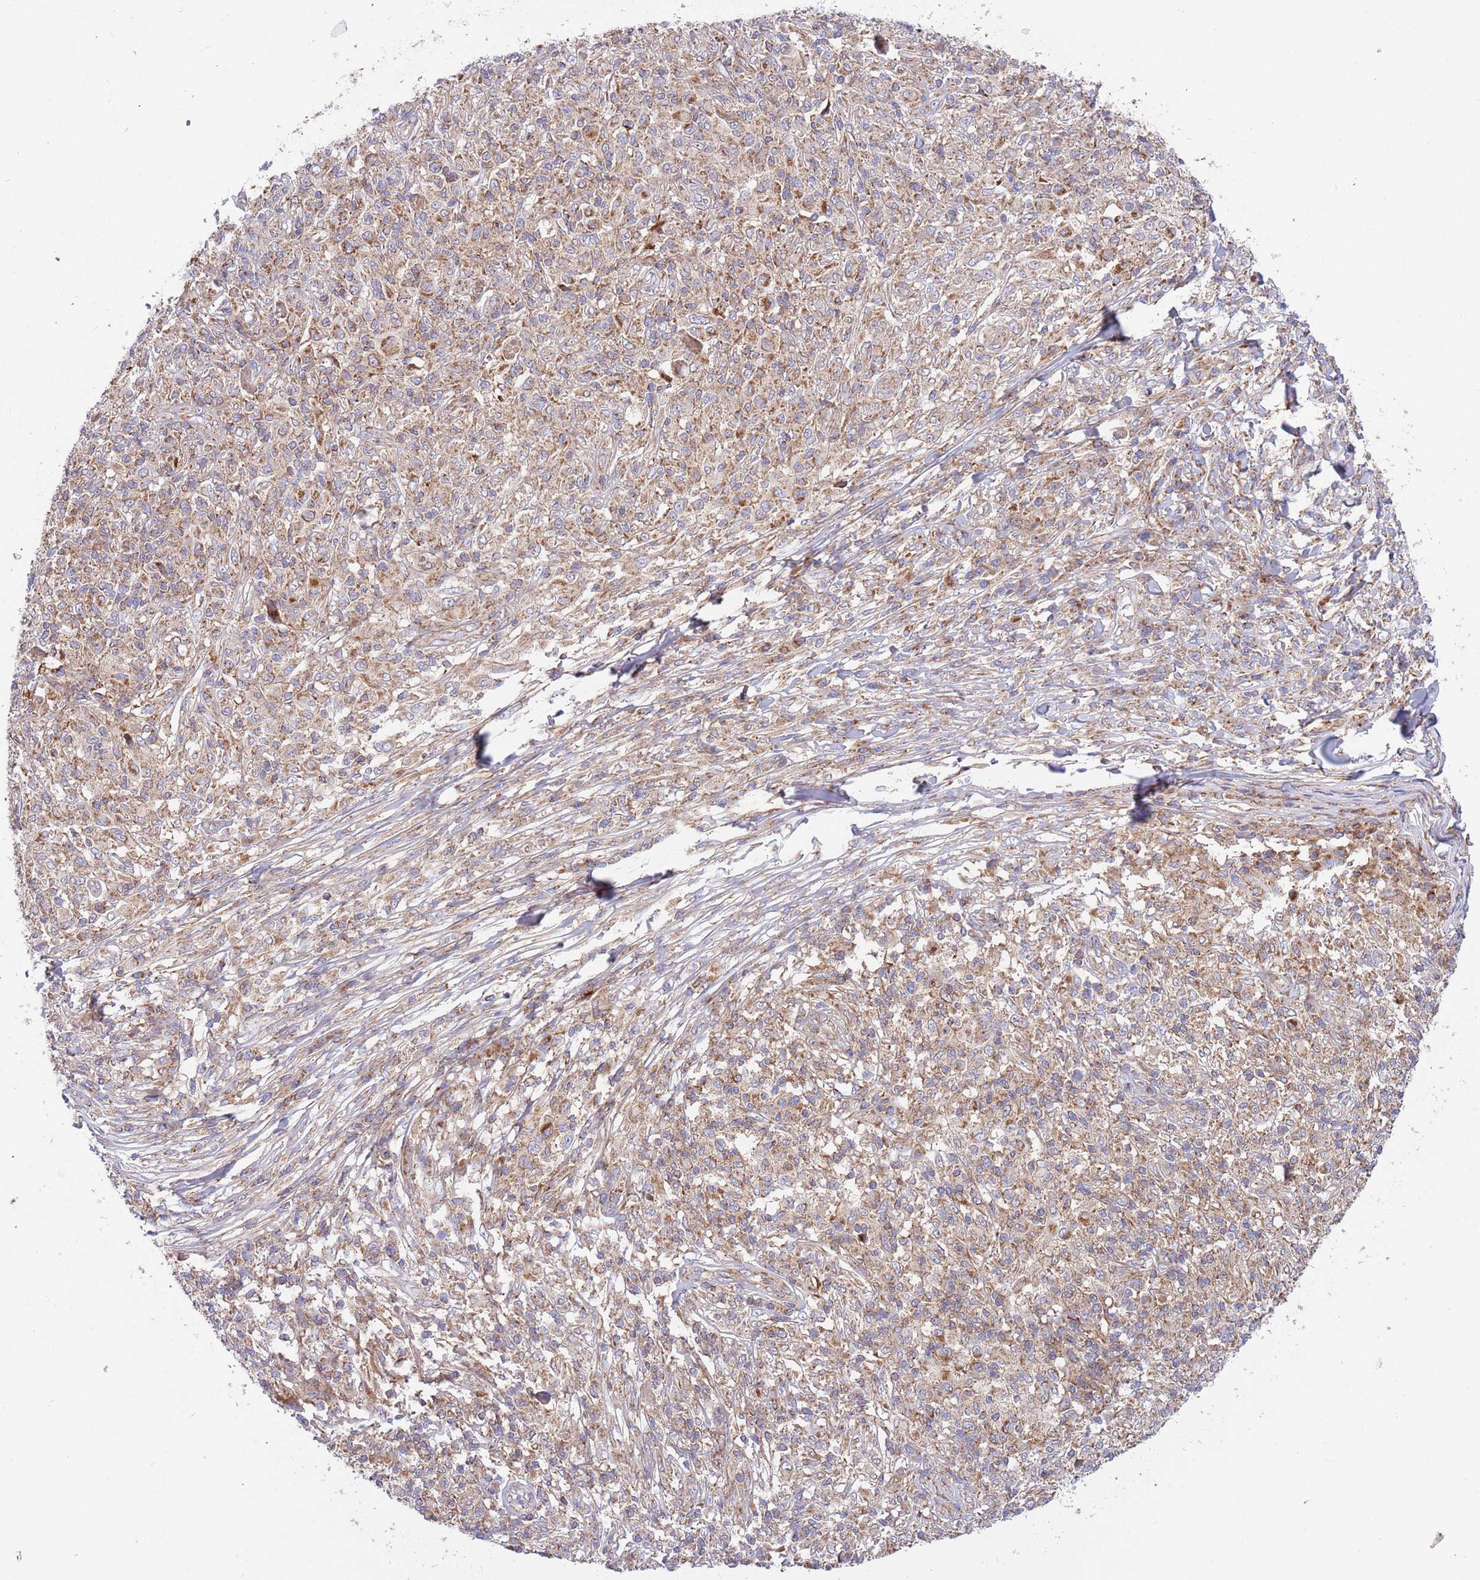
{"staining": {"intensity": "weak", "quantity": ">75%", "location": "cytoplasmic/membranous"}, "tissue": "melanoma", "cell_type": "Tumor cells", "image_type": "cancer", "snomed": [{"axis": "morphology", "description": "Malignant melanoma, NOS"}, {"axis": "topography", "description": "Skin"}], "caption": "Immunohistochemical staining of human melanoma displays weak cytoplasmic/membranous protein positivity in about >75% of tumor cells.", "gene": "IRS4", "patient": {"sex": "male", "age": 66}}